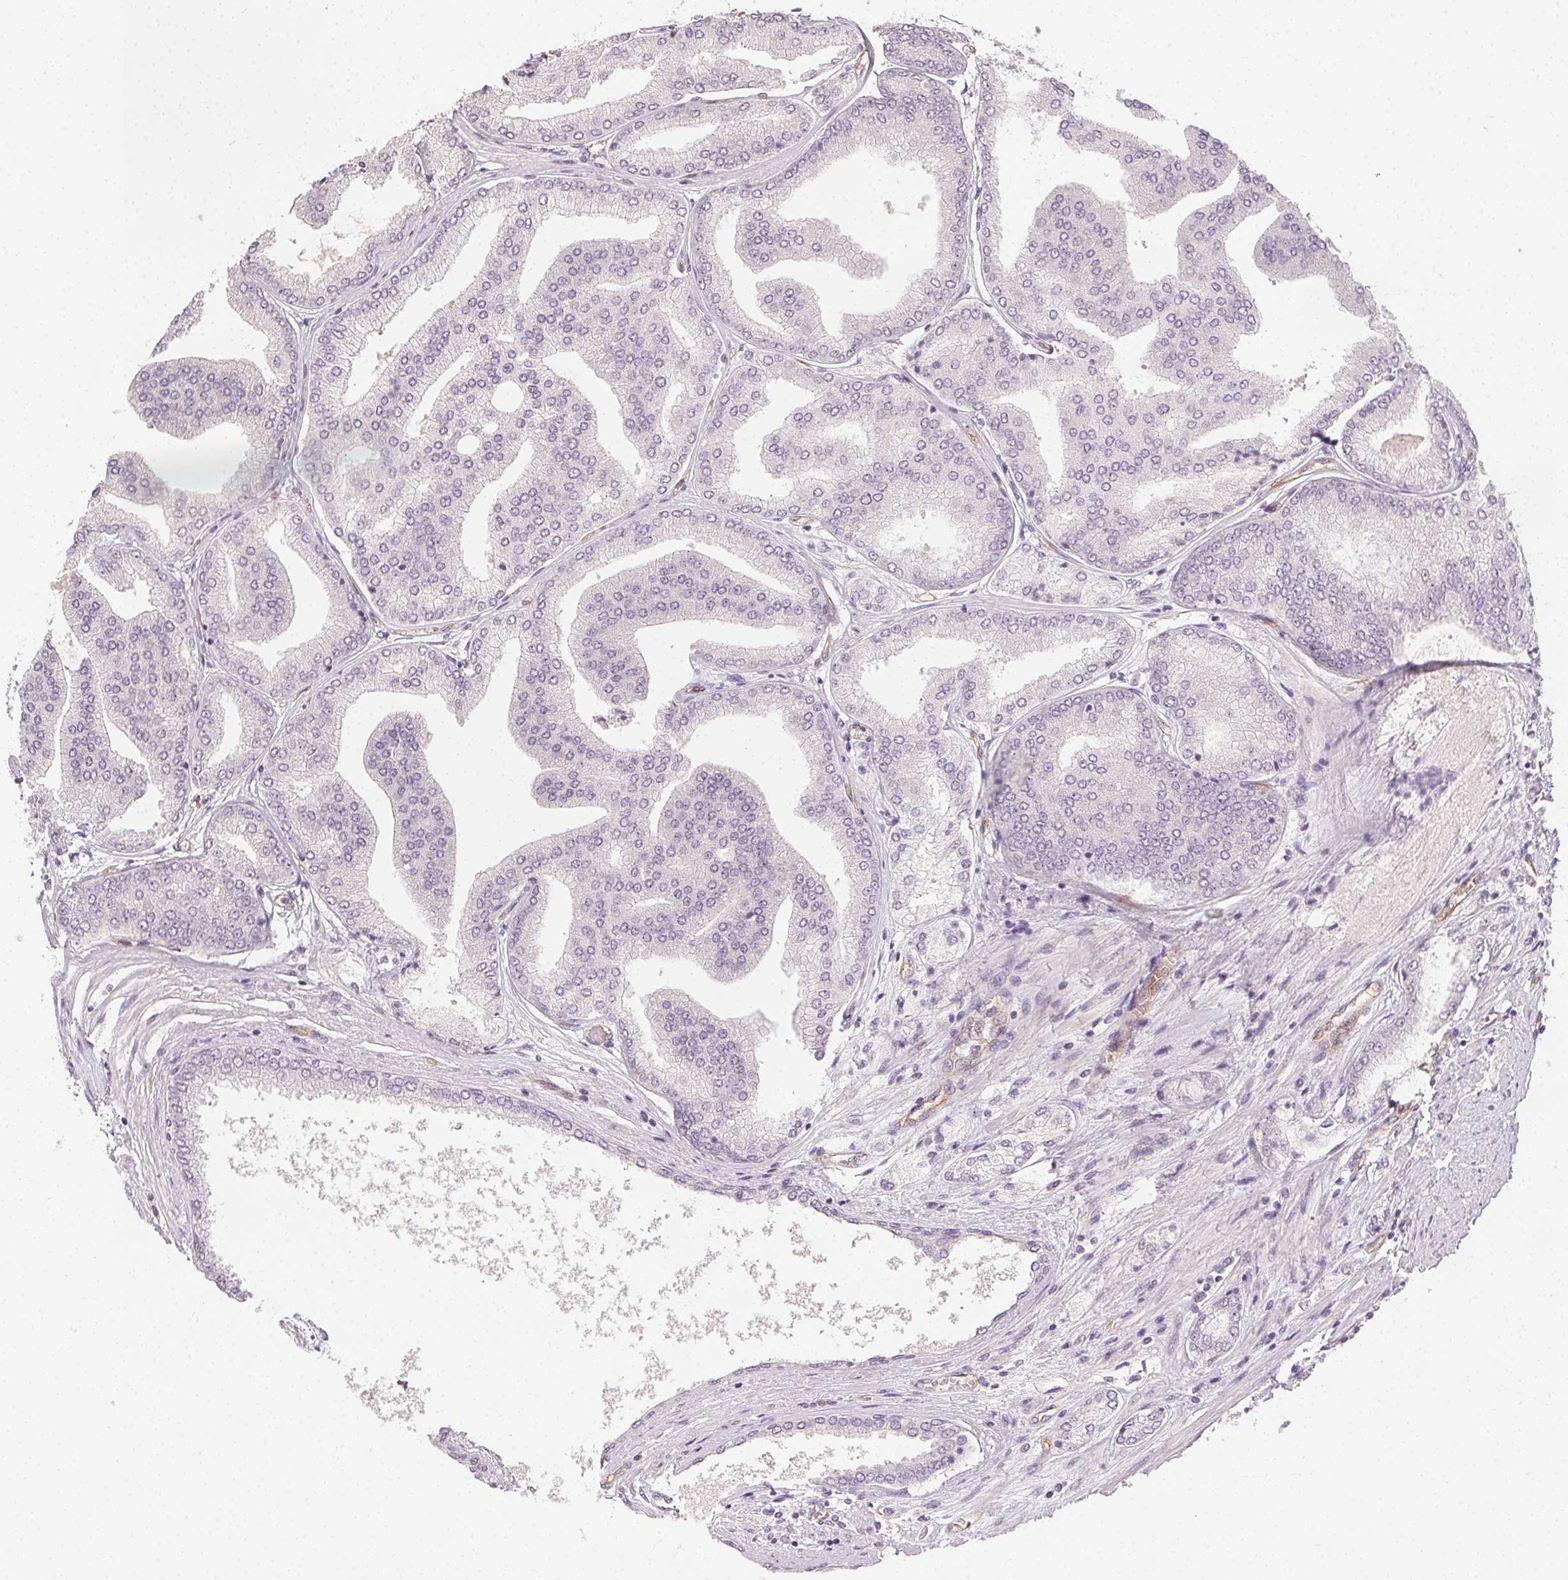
{"staining": {"intensity": "negative", "quantity": "none", "location": "none"}, "tissue": "prostate cancer", "cell_type": "Tumor cells", "image_type": "cancer", "snomed": [{"axis": "morphology", "description": "Adenocarcinoma, NOS"}, {"axis": "topography", "description": "Prostate"}], "caption": "Tumor cells show no significant protein expression in prostate cancer (adenocarcinoma). (Immunohistochemistry, brightfield microscopy, high magnification).", "gene": "PODXL", "patient": {"sex": "male", "age": 63}}